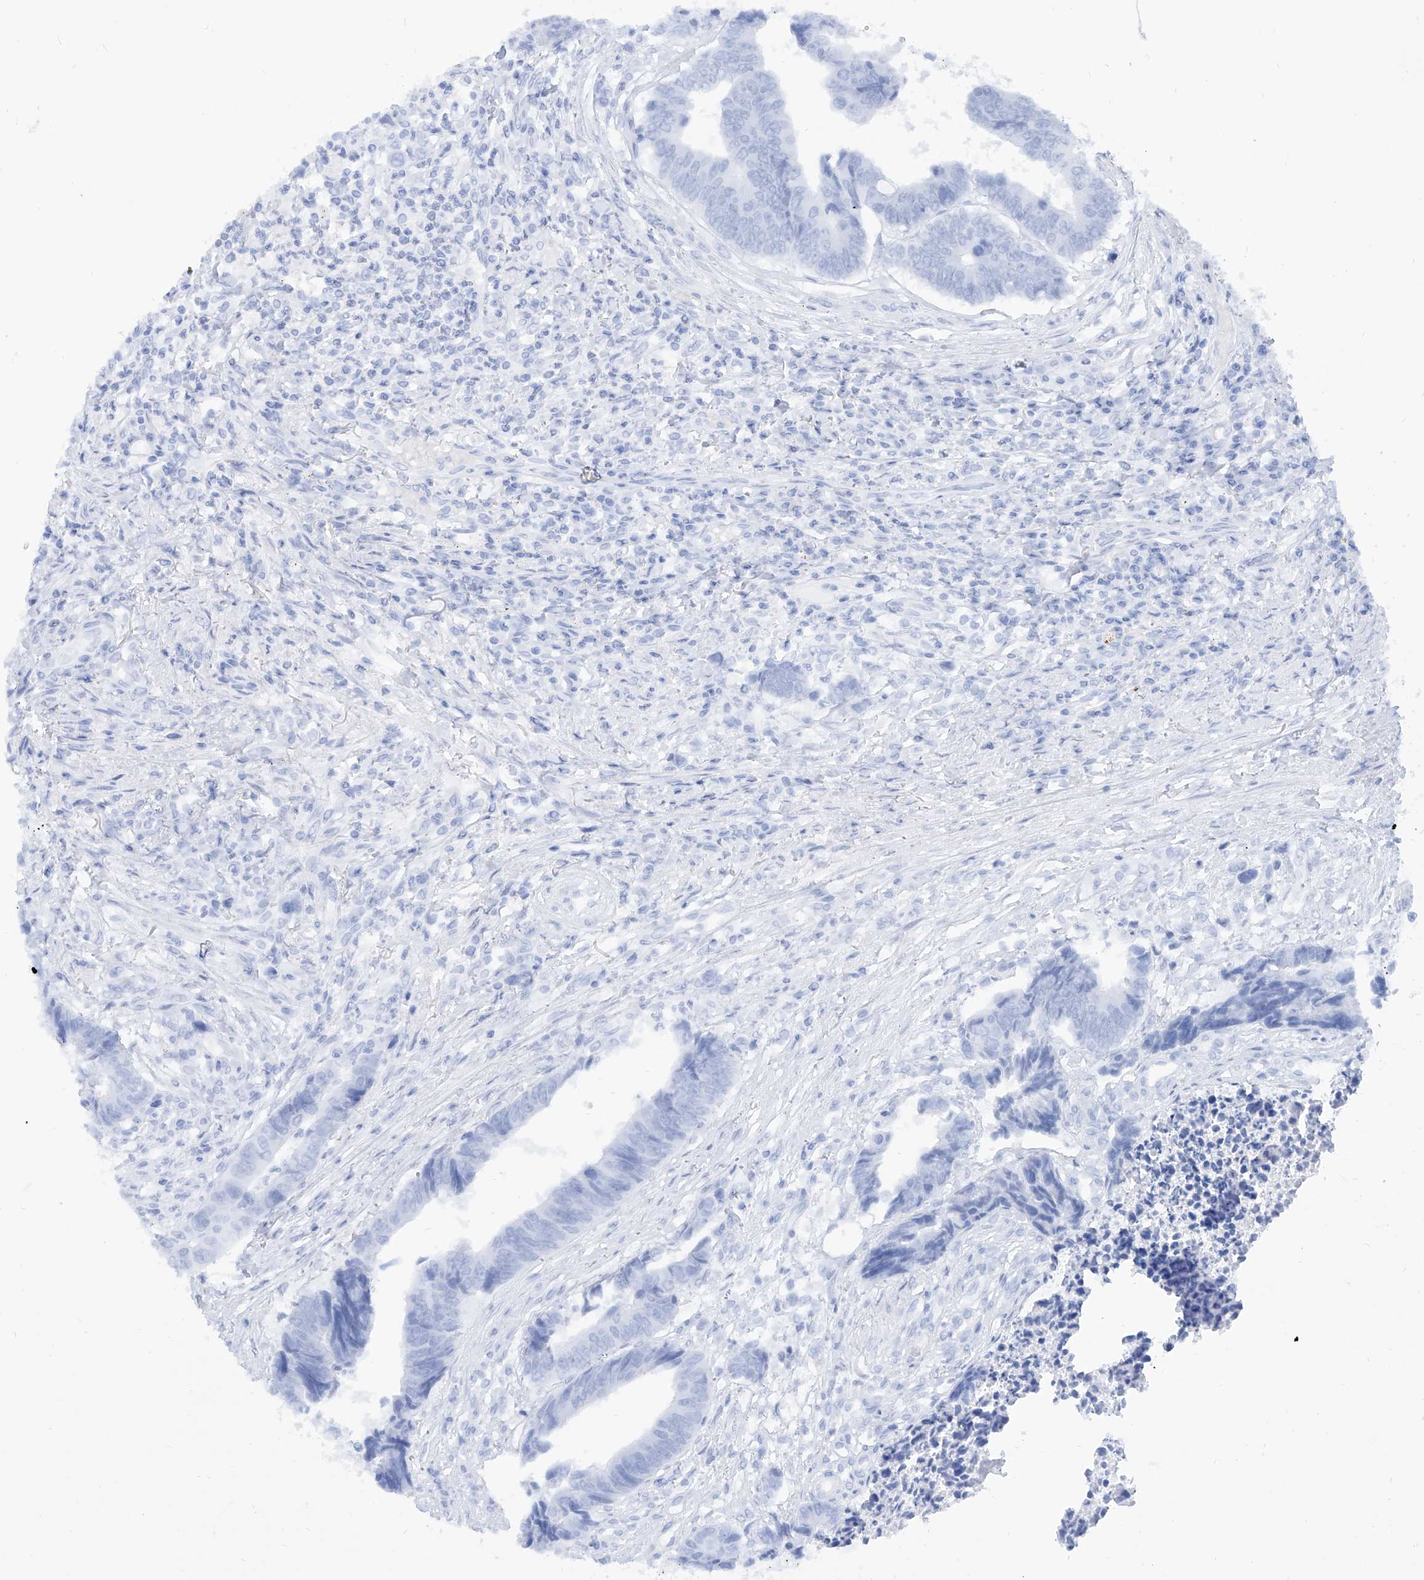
{"staining": {"intensity": "negative", "quantity": "none", "location": "none"}, "tissue": "colorectal cancer", "cell_type": "Tumor cells", "image_type": "cancer", "snomed": [{"axis": "morphology", "description": "Adenocarcinoma, NOS"}, {"axis": "topography", "description": "Rectum"}], "caption": "Immunohistochemical staining of human colorectal adenocarcinoma reveals no significant expression in tumor cells. (Brightfield microscopy of DAB (3,3'-diaminobenzidine) immunohistochemistry (IHC) at high magnification).", "gene": "PDXK", "patient": {"sex": "male", "age": 84}}